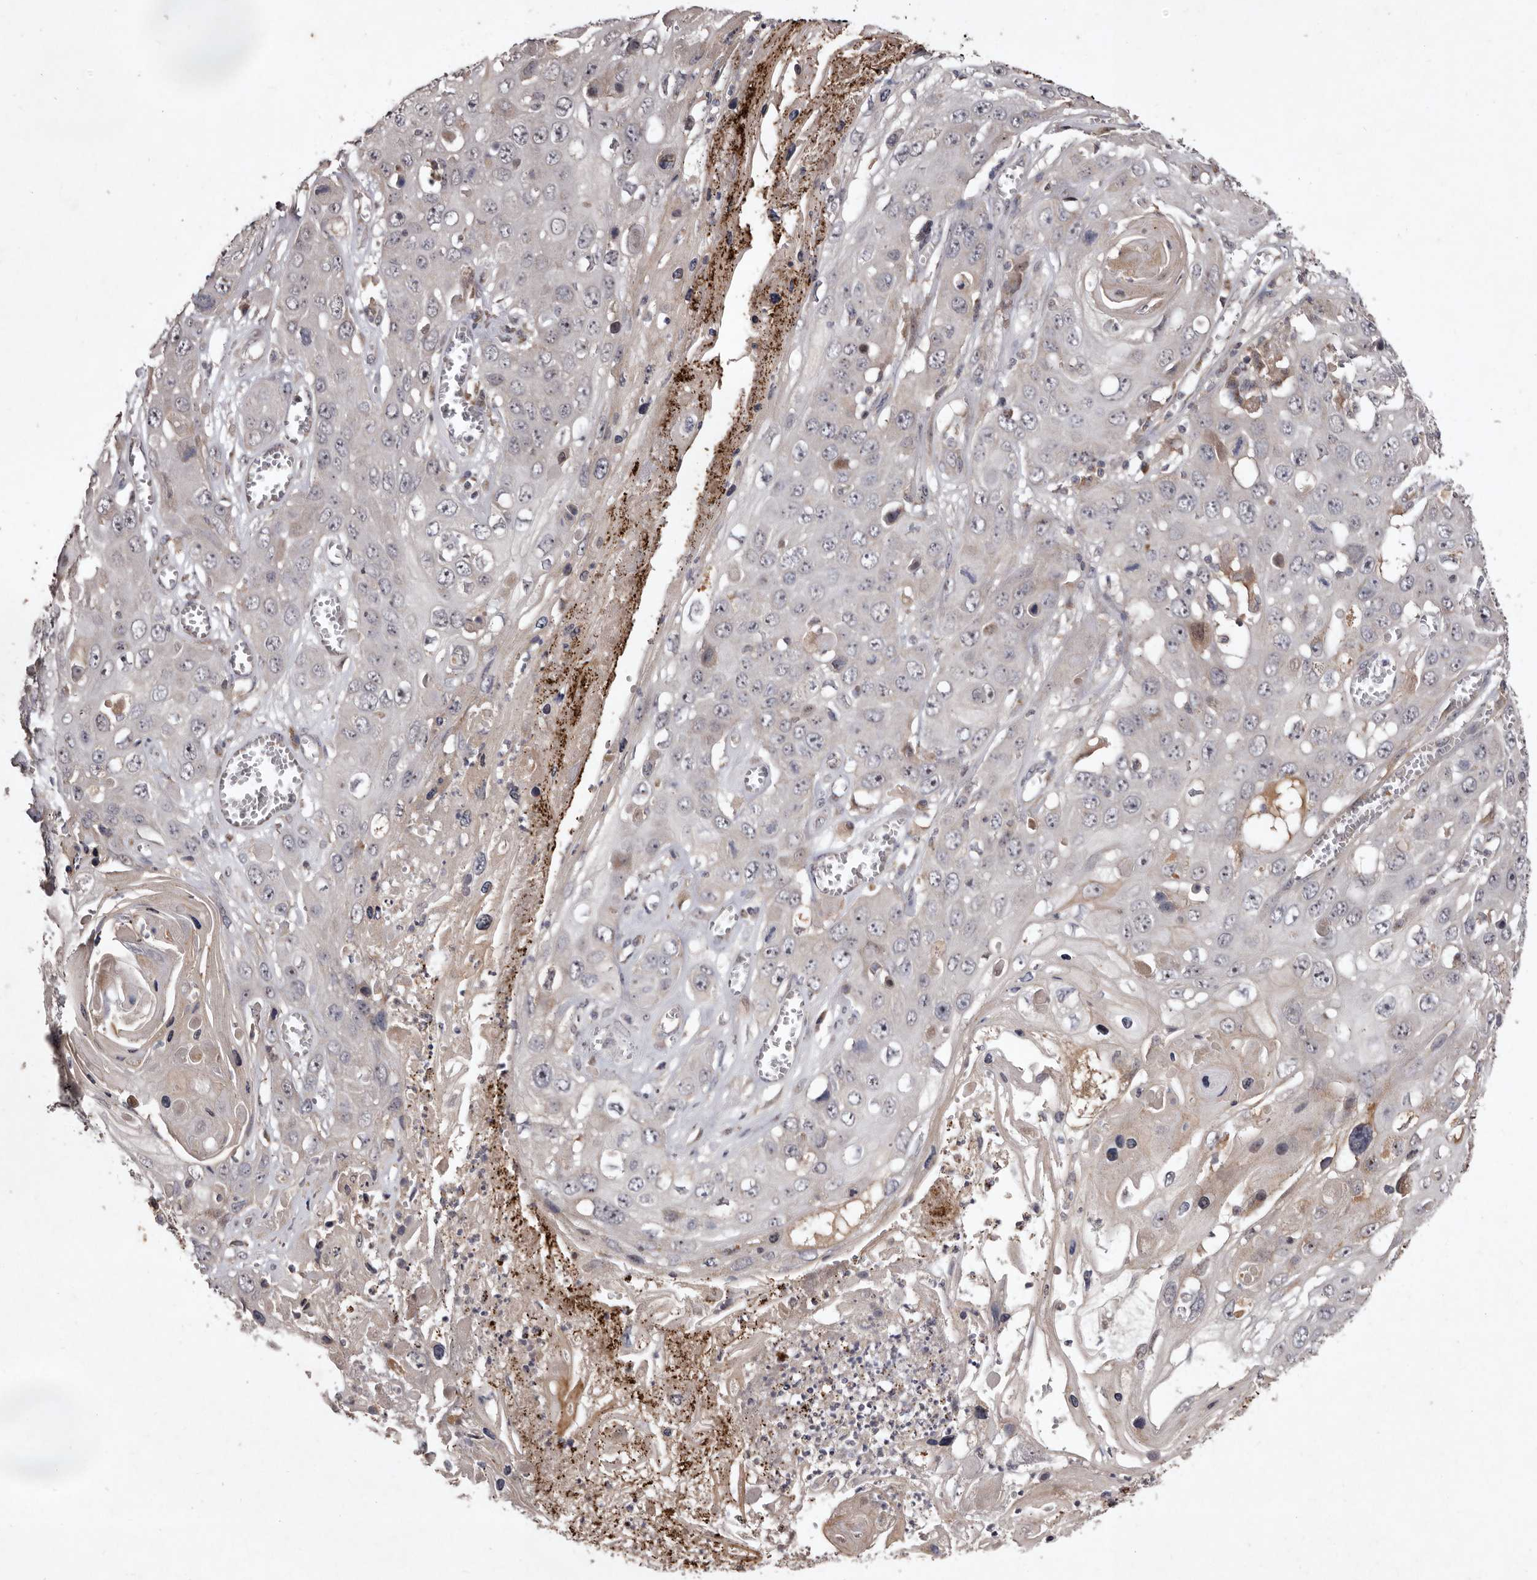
{"staining": {"intensity": "negative", "quantity": "none", "location": "none"}, "tissue": "skin cancer", "cell_type": "Tumor cells", "image_type": "cancer", "snomed": [{"axis": "morphology", "description": "Squamous cell carcinoma, NOS"}, {"axis": "topography", "description": "Skin"}], "caption": "Protein analysis of skin squamous cell carcinoma demonstrates no significant expression in tumor cells.", "gene": "FLAD1", "patient": {"sex": "male", "age": 55}}